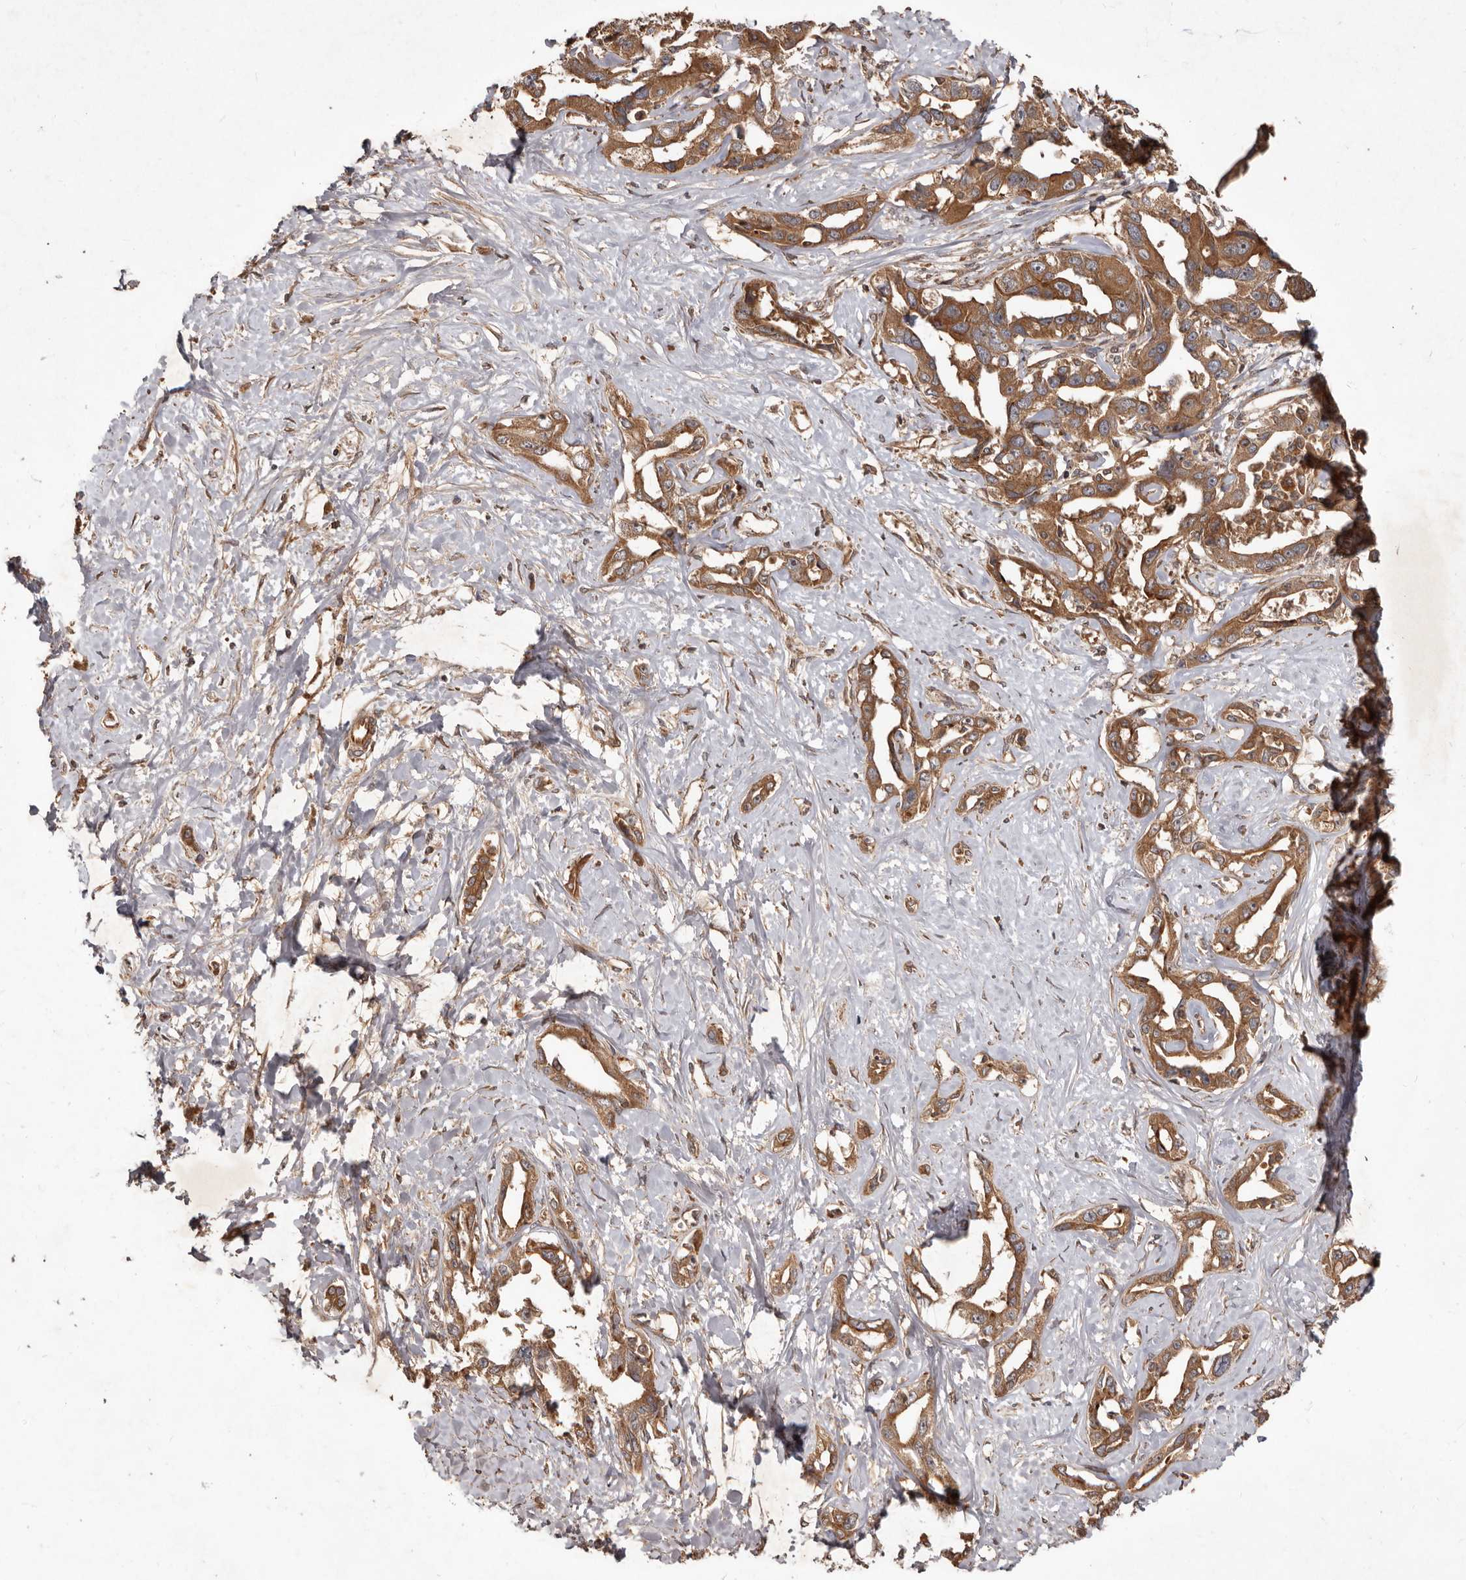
{"staining": {"intensity": "moderate", "quantity": ">75%", "location": "cytoplasmic/membranous"}, "tissue": "liver cancer", "cell_type": "Tumor cells", "image_type": "cancer", "snomed": [{"axis": "morphology", "description": "Cholangiocarcinoma"}, {"axis": "topography", "description": "Liver"}], "caption": "Protein analysis of liver cancer tissue displays moderate cytoplasmic/membranous positivity in approximately >75% of tumor cells.", "gene": "STK36", "patient": {"sex": "male", "age": 59}}